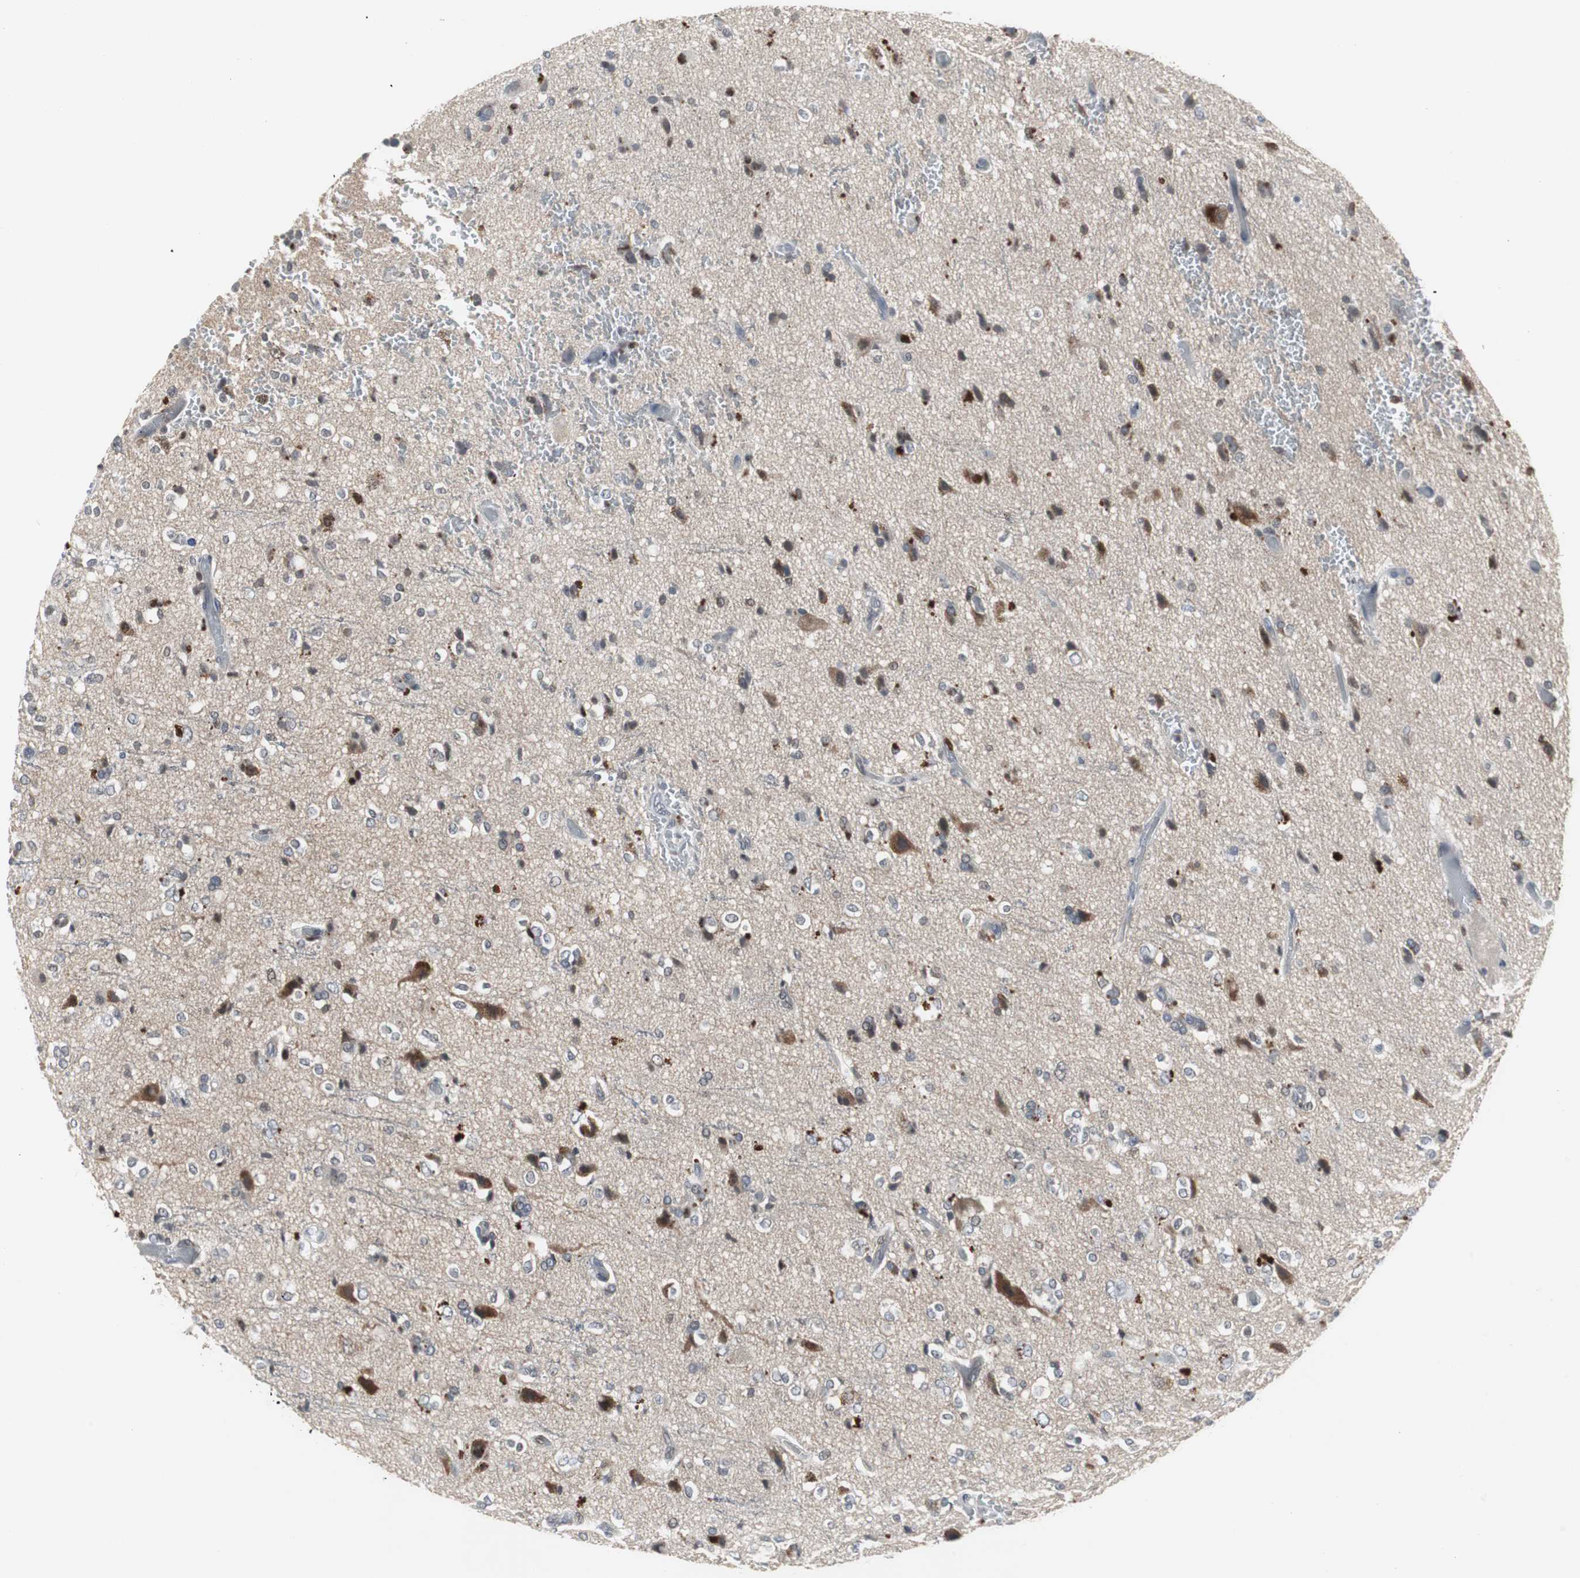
{"staining": {"intensity": "negative", "quantity": "none", "location": "none"}, "tissue": "glioma", "cell_type": "Tumor cells", "image_type": "cancer", "snomed": [{"axis": "morphology", "description": "Glioma, malignant, High grade"}, {"axis": "topography", "description": "Brain"}], "caption": "Tumor cells show no significant positivity in high-grade glioma (malignant).", "gene": "GRK2", "patient": {"sex": "male", "age": 47}}